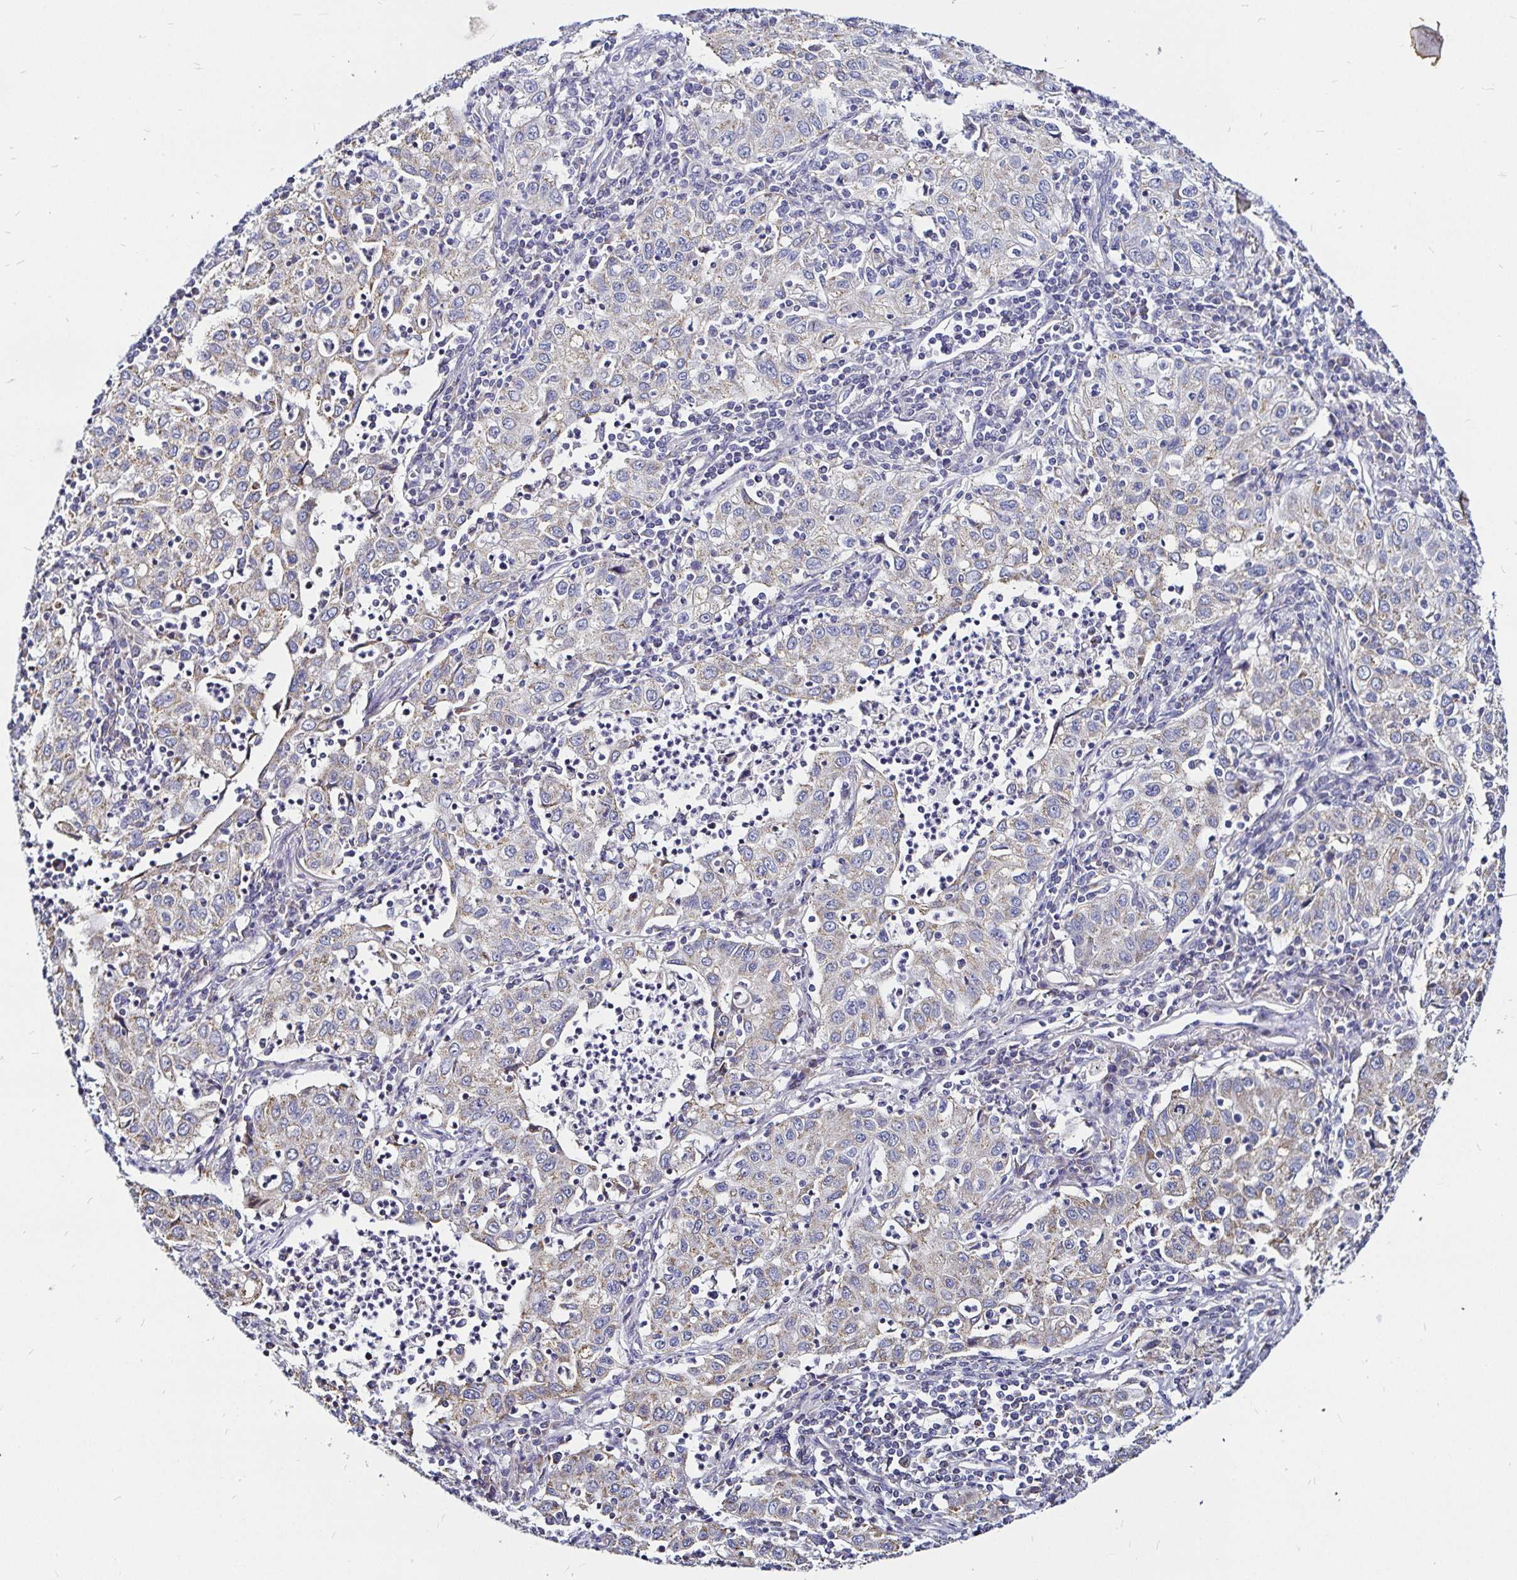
{"staining": {"intensity": "weak", "quantity": "<25%", "location": "cytoplasmic/membranous"}, "tissue": "lung cancer", "cell_type": "Tumor cells", "image_type": "cancer", "snomed": [{"axis": "morphology", "description": "Squamous cell carcinoma, NOS"}, {"axis": "topography", "description": "Lung"}], "caption": "Immunohistochemical staining of lung cancer (squamous cell carcinoma) demonstrates no significant staining in tumor cells.", "gene": "PGAM2", "patient": {"sex": "male", "age": 71}}